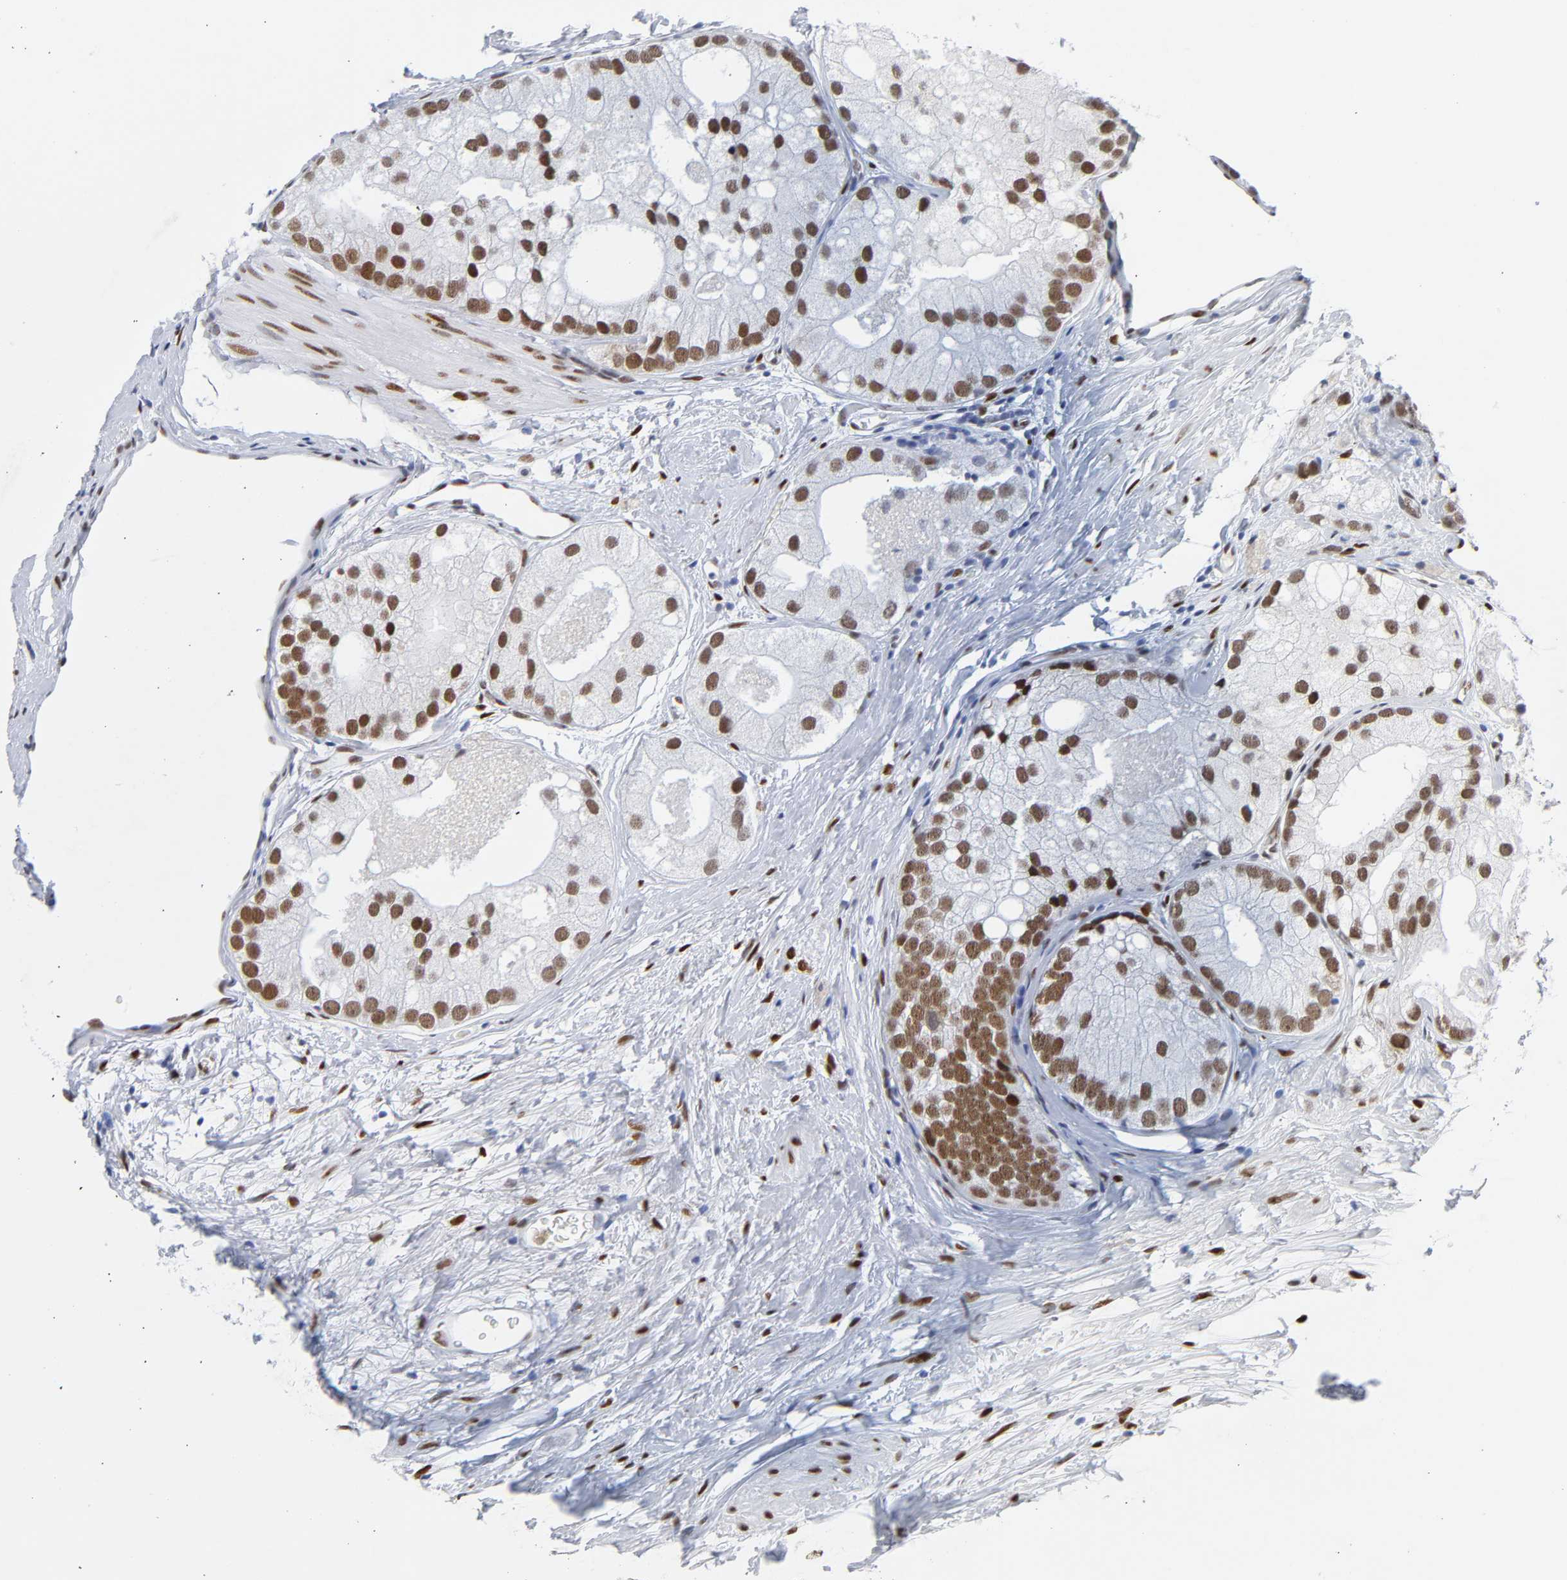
{"staining": {"intensity": "moderate", "quantity": ">75%", "location": "nuclear"}, "tissue": "prostate cancer", "cell_type": "Tumor cells", "image_type": "cancer", "snomed": [{"axis": "morphology", "description": "Adenocarcinoma, Low grade"}, {"axis": "topography", "description": "Prostate"}], "caption": "Approximately >75% of tumor cells in prostate cancer (adenocarcinoma (low-grade)) exhibit moderate nuclear protein positivity as visualized by brown immunohistochemical staining.", "gene": "NFIC", "patient": {"sex": "male", "age": 69}}